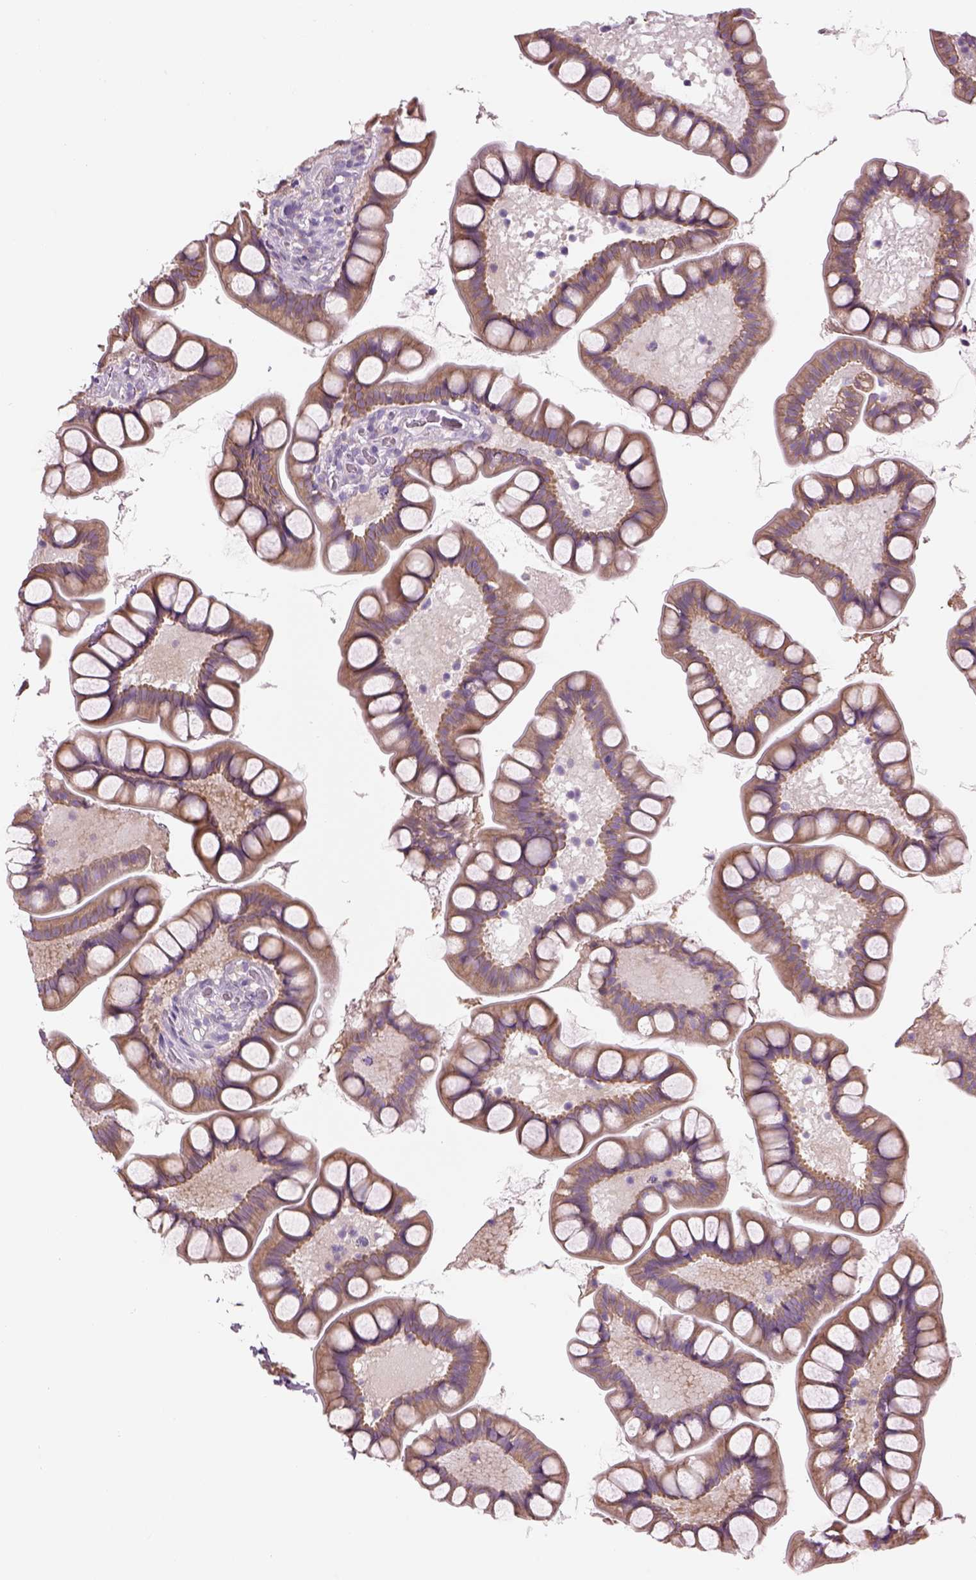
{"staining": {"intensity": "moderate", "quantity": "25%-75%", "location": "cytoplasmic/membranous"}, "tissue": "small intestine", "cell_type": "Glandular cells", "image_type": "normal", "snomed": [{"axis": "morphology", "description": "Normal tissue, NOS"}, {"axis": "topography", "description": "Small intestine"}], "caption": "Immunohistochemistry (IHC) micrograph of normal human small intestine stained for a protein (brown), which demonstrates medium levels of moderate cytoplasmic/membranous staining in about 25%-75% of glandular cells.", "gene": "CHST14", "patient": {"sex": "male", "age": 70}}